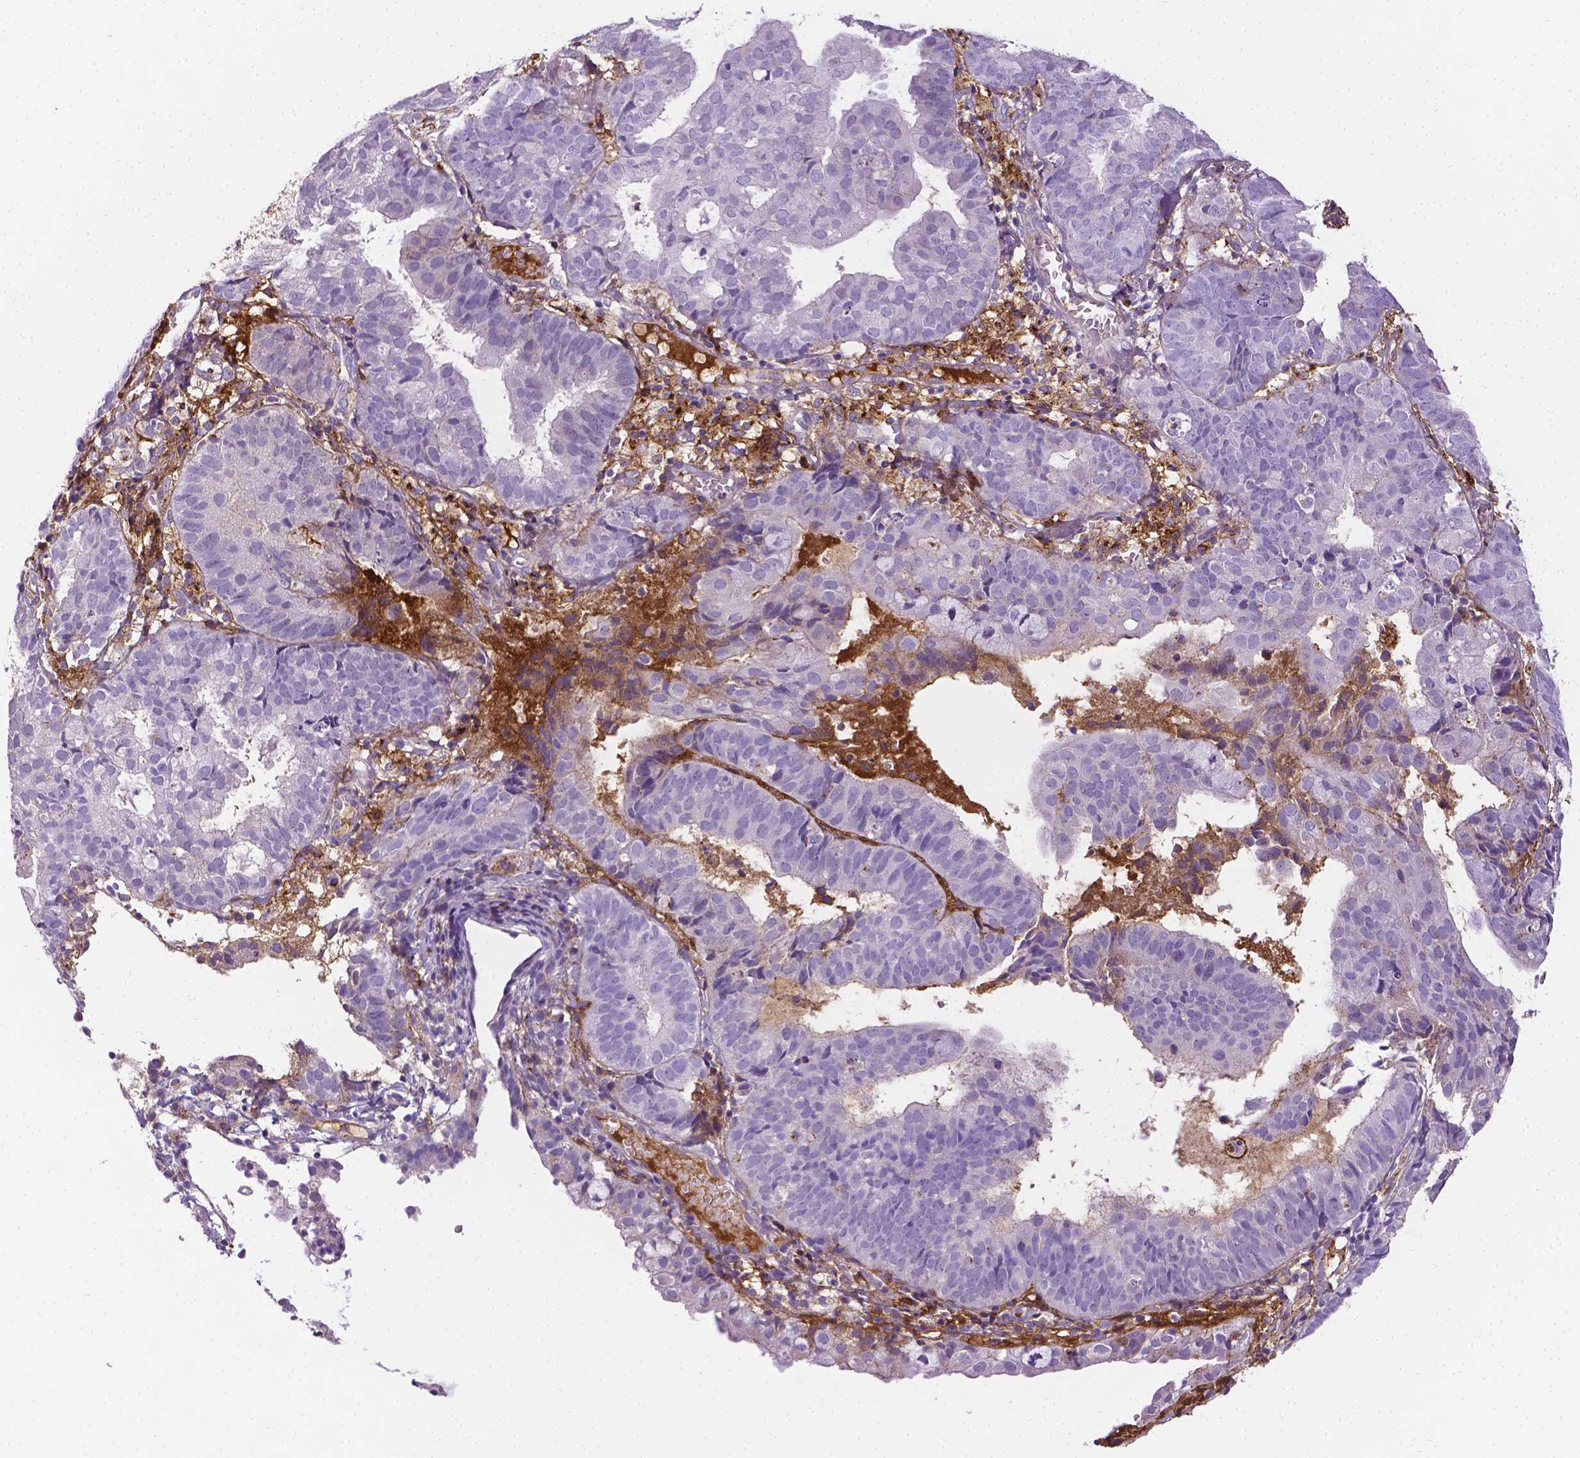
{"staining": {"intensity": "negative", "quantity": "none", "location": "none"}, "tissue": "endometrial cancer", "cell_type": "Tumor cells", "image_type": "cancer", "snomed": [{"axis": "morphology", "description": "Adenocarcinoma, NOS"}, {"axis": "topography", "description": "Endometrium"}], "caption": "Histopathology image shows no protein expression in tumor cells of endometrial adenocarcinoma tissue.", "gene": "APOE", "patient": {"sex": "female", "age": 80}}